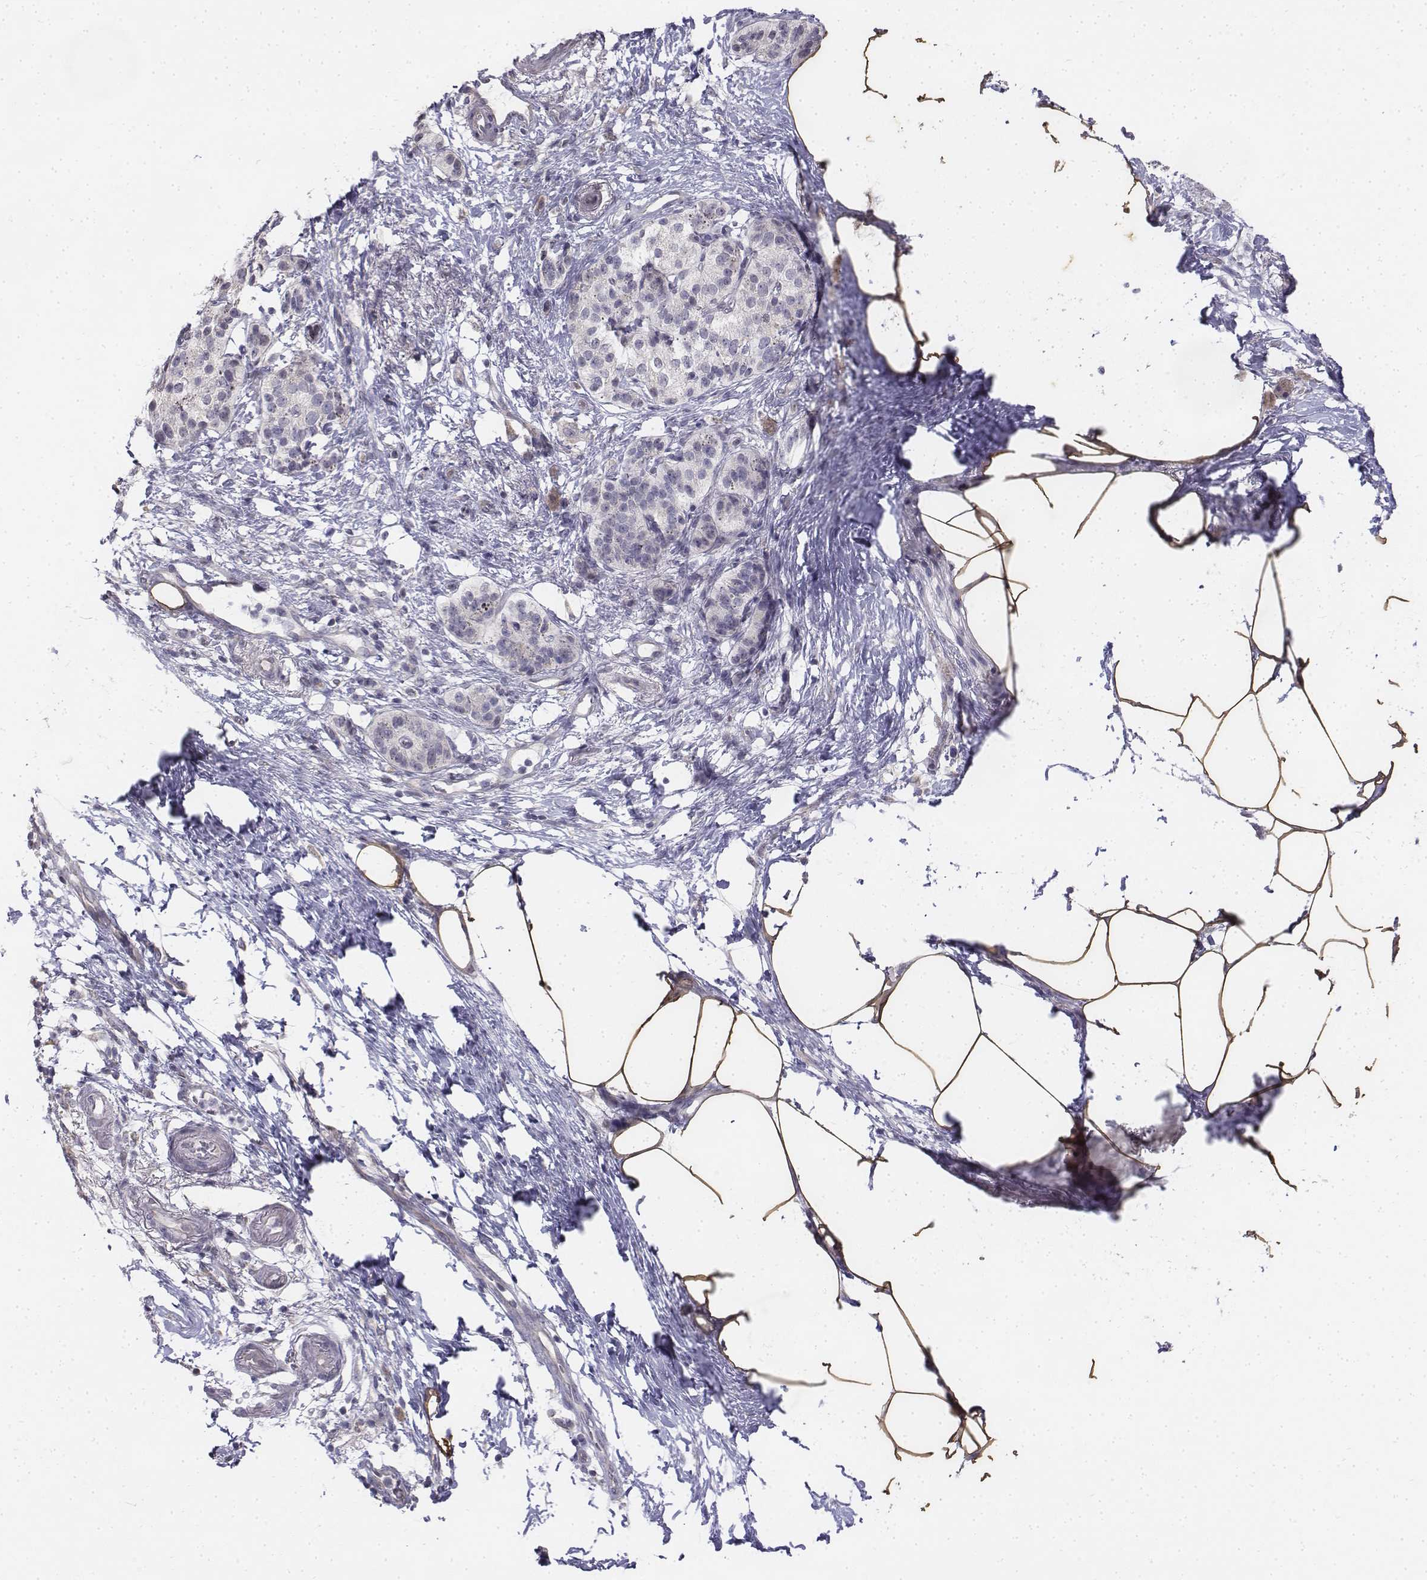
{"staining": {"intensity": "negative", "quantity": "none", "location": "none"}, "tissue": "pancreatic cancer", "cell_type": "Tumor cells", "image_type": "cancer", "snomed": [{"axis": "morphology", "description": "Adenocarcinoma, NOS"}, {"axis": "topography", "description": "Pancreas"}], "caption": "Tumor cells show no significant protein expression in adenocarcinoma (pancreatic).", "gene": "PENK", "patient": {"sex": "female", "age": 72}}